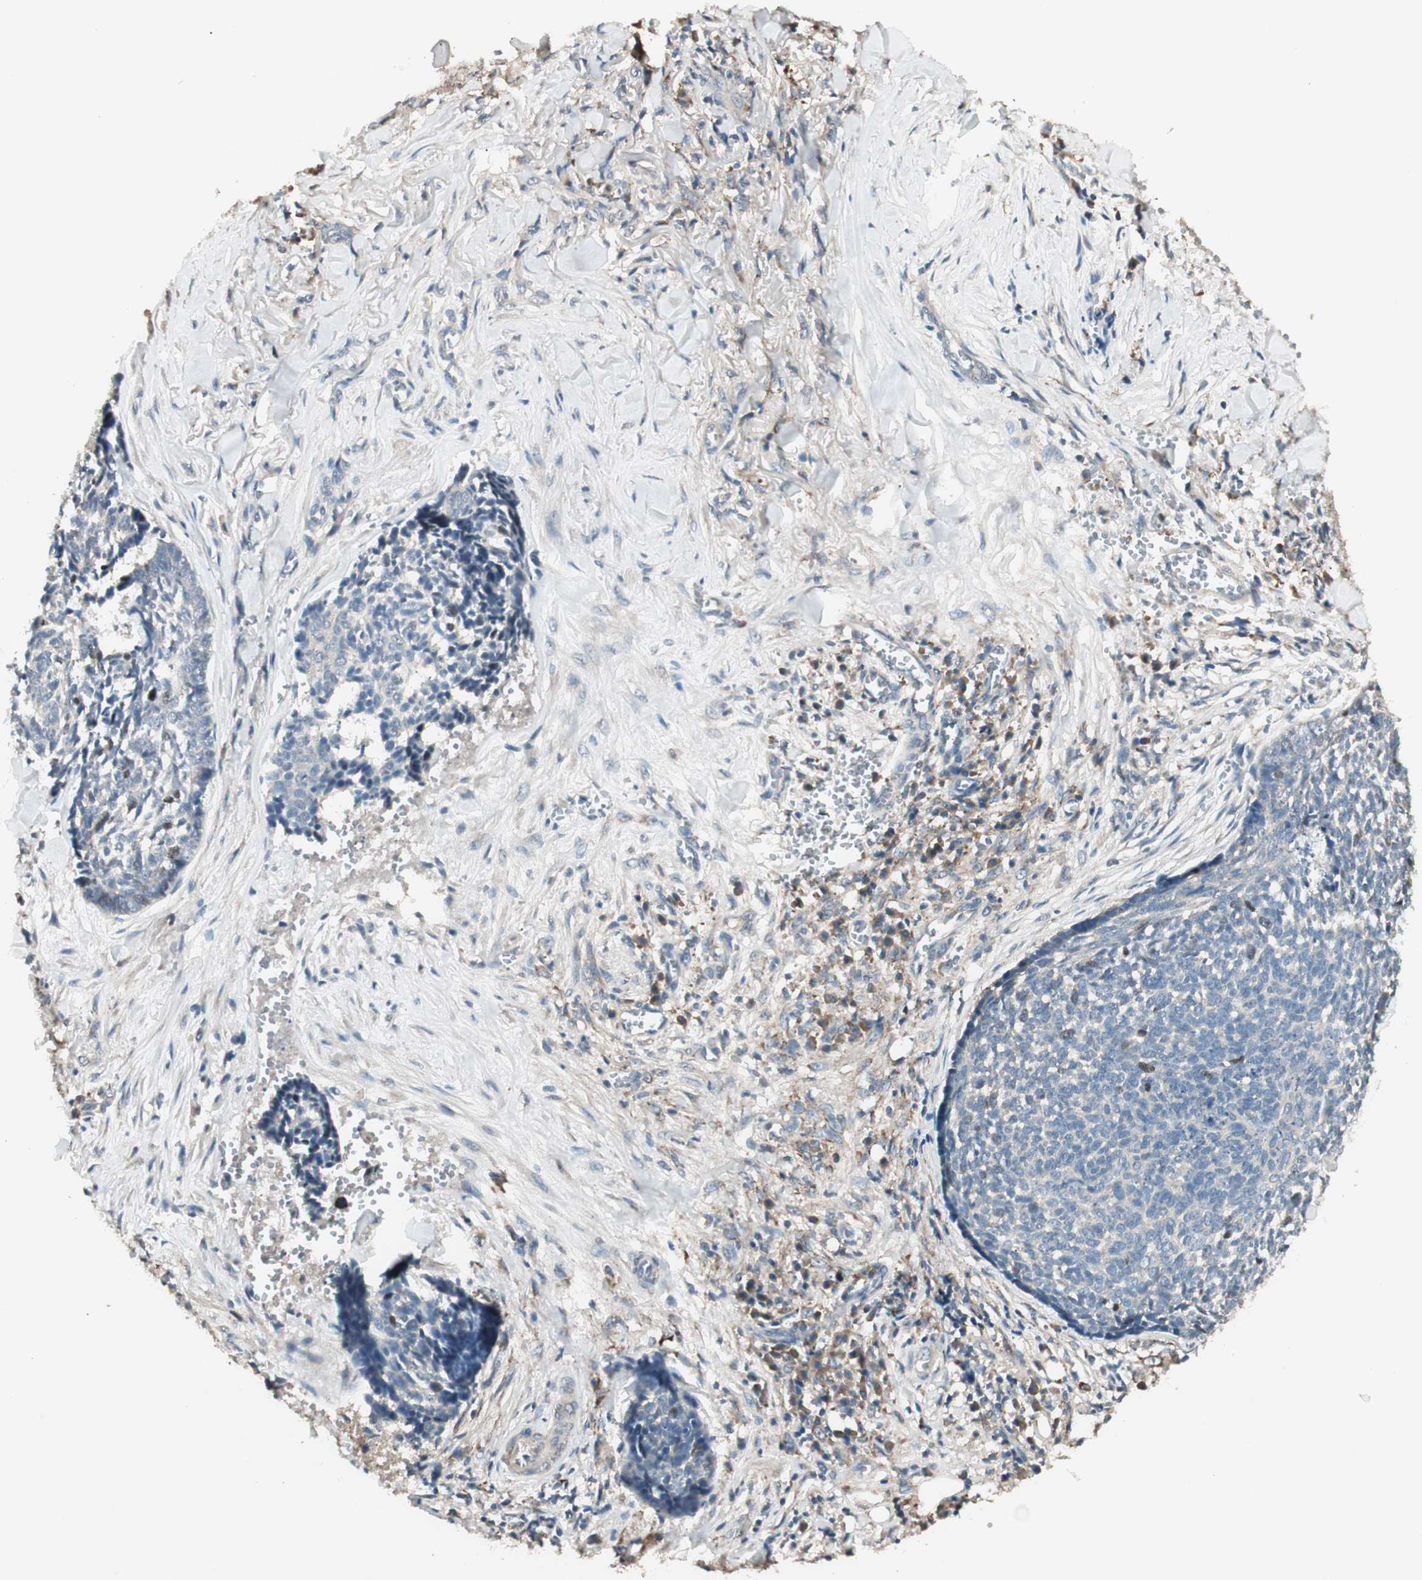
{"staining": {"intensity": "weak", "quantity": "<25%", "location": "nuclear"}, "tissue": "skin cancer", "cell_type": "Tumor cells", "image_type": "cancer", "snomed": [{"axis": "morphology", "description": "Basal cell carcinoma"}, {"axis": "topography", "description": "Skin"}], "caption": "Tumor cells are negative for brown protein staining in skin basal cell carcinoma. Nuclei are stained in blue.", "gene": "NFRKB", "patient": {"sex": "male", "age": 84}}